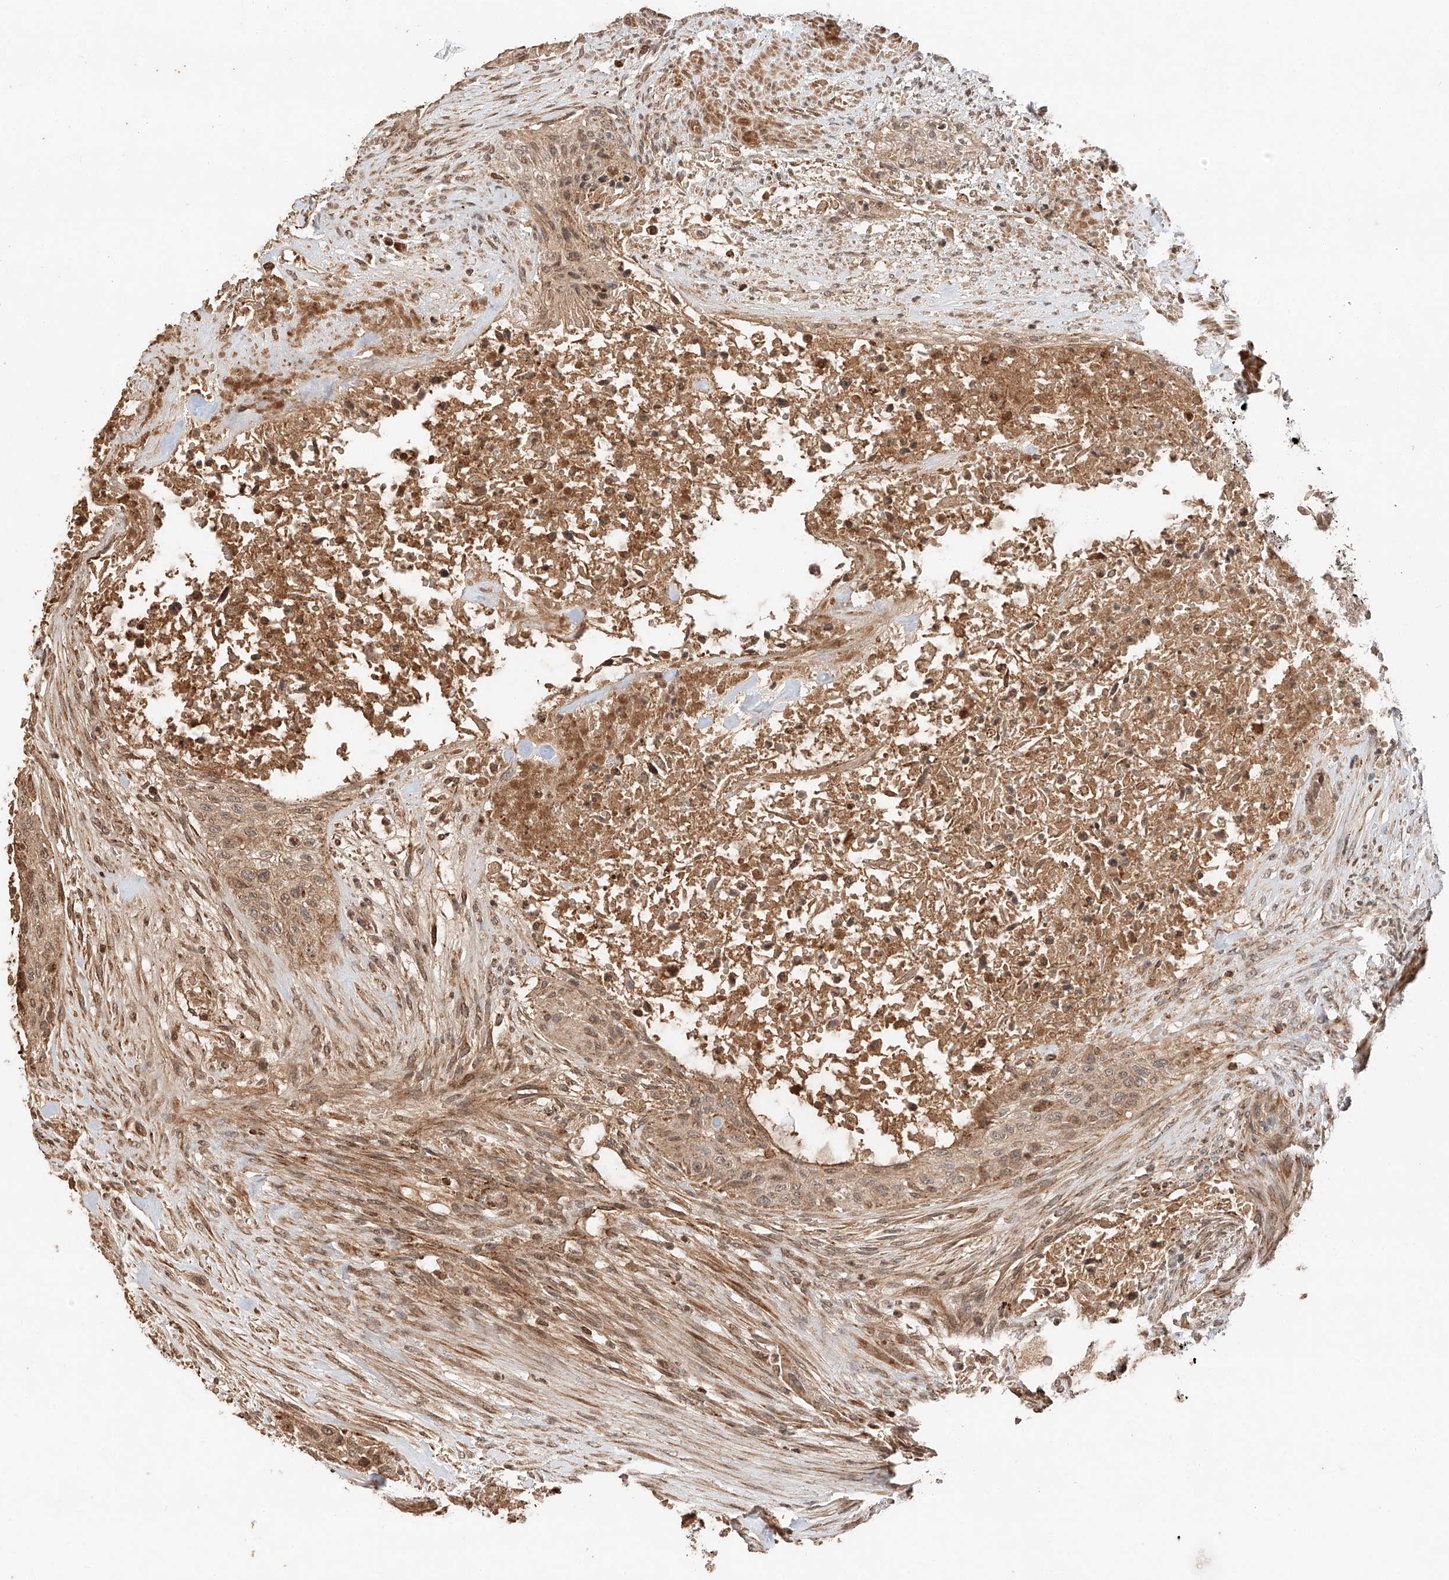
{"staining": {"intensity": "weak", "quantity": ">75%", "location": "cytoplasmic/membranous,nuclear"}, "tissue": "urothelial cancer", "cell_type": "Tumor cells", "image_type": "cancer", "snomed": [{"axis": "morphology", "description": "Urothelial carcinoma, High grade"}, {"axis": "topography", "description": "Urinary bladder"}], "caption": "Immunohistochemical staining of human urothelial cancer reveals low levels of weak cytoplasmic/membranous and nuclear protein positivity in about >75% of tumor cells. (IHC, brightfield microscopy, high magnification).", "gene": "ARHGAP33", "patient": {"sex": "male", "age": 35}}